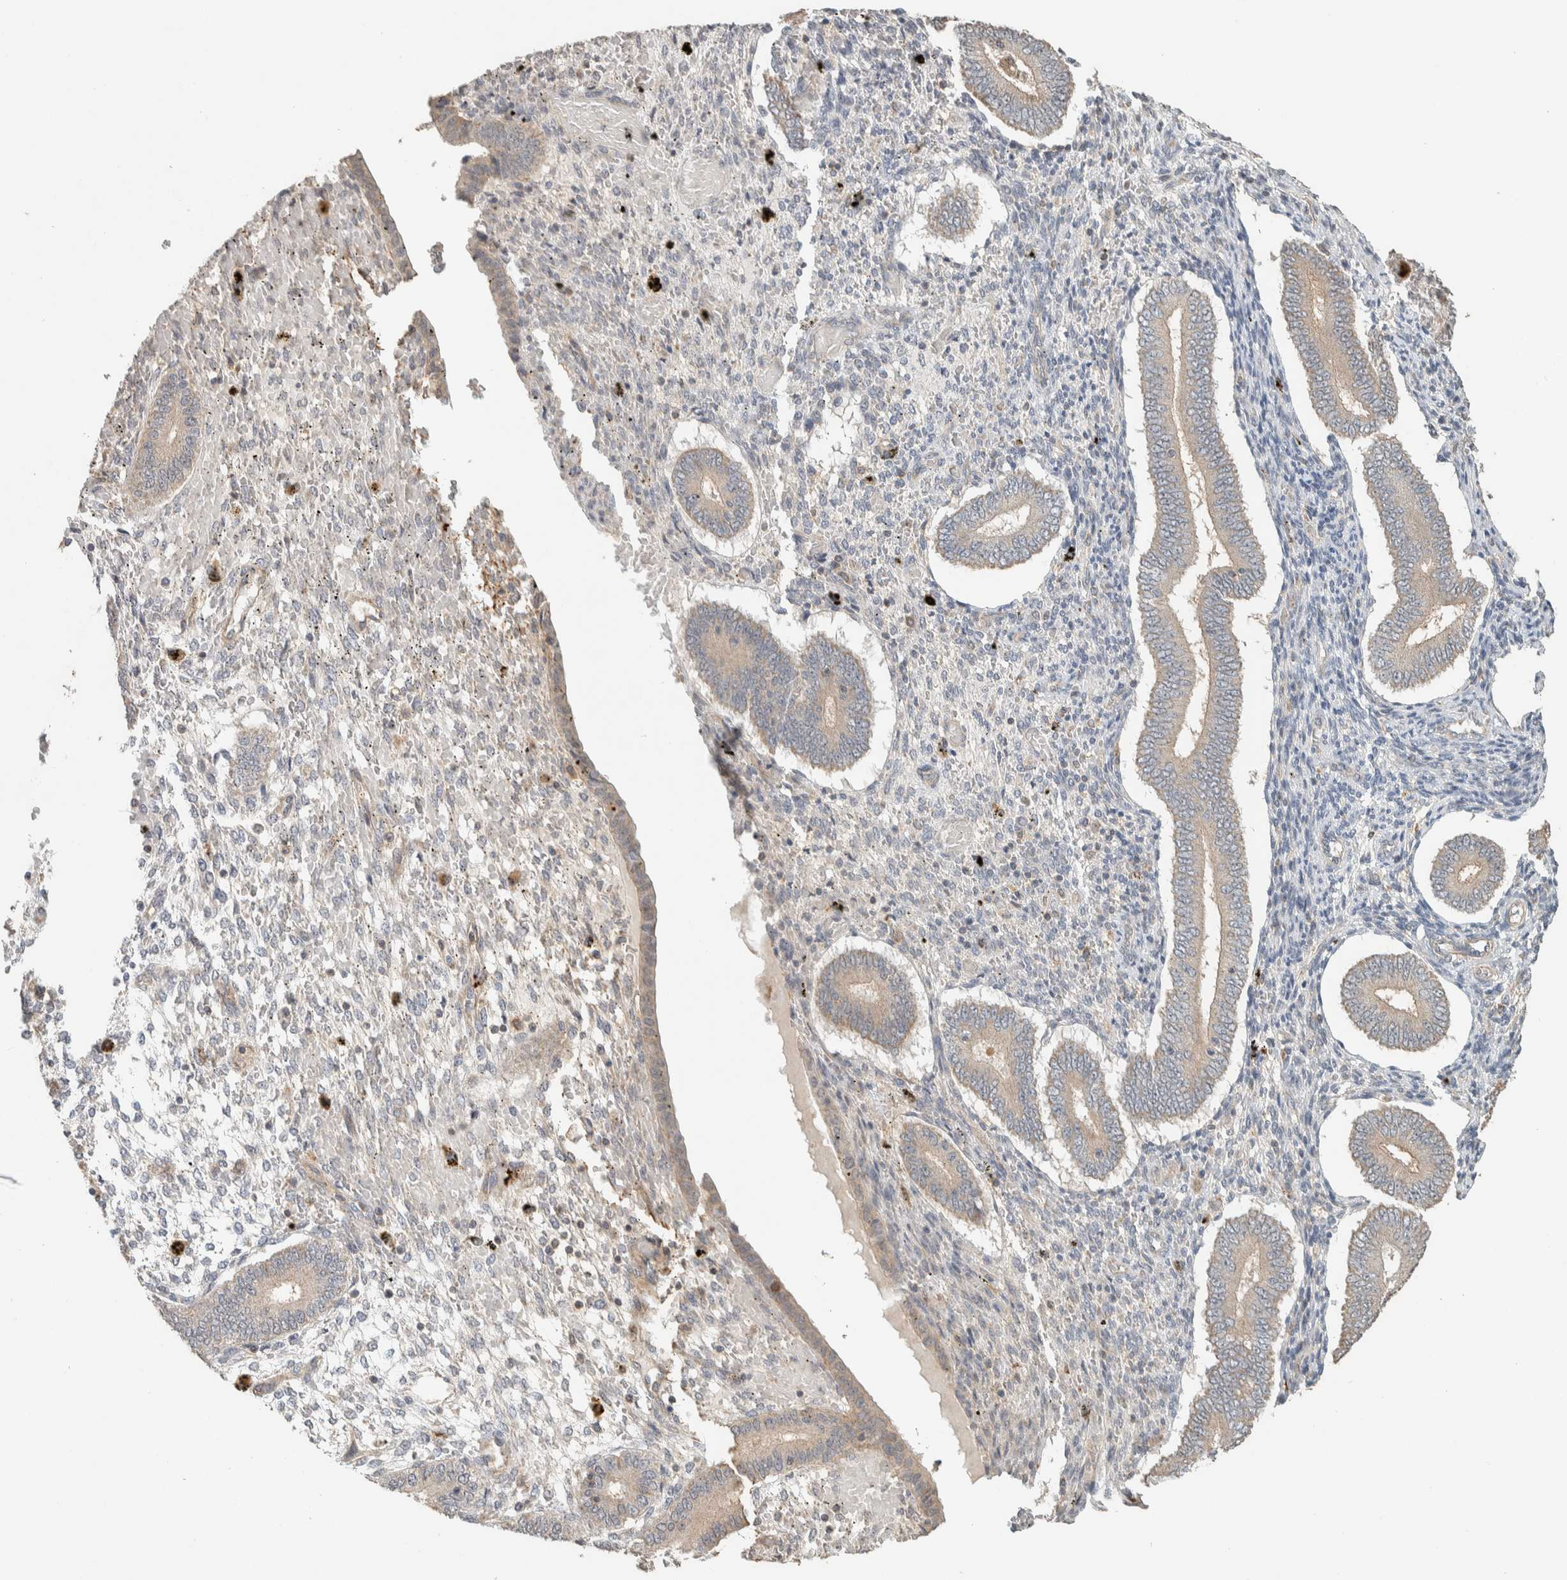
{"staining": {"intensity": "negative", "quantity": "none", "location": "none"}, "tissue": "endometrium", "cell_type": "Cells in endometrial stroma", "image_type": "normal", "snomed": [{"axis": "morphology", "description": "Normal tissue, NOS"}, {"axis": "topography", "description": "Endometrium"}], "caption": "Immunohistochemistry of normal human endometrium demonstrates no staining in cells in endometrial stroma.", "gene": "PDE7B", "patient": {"sex": "female", "age": 42}}